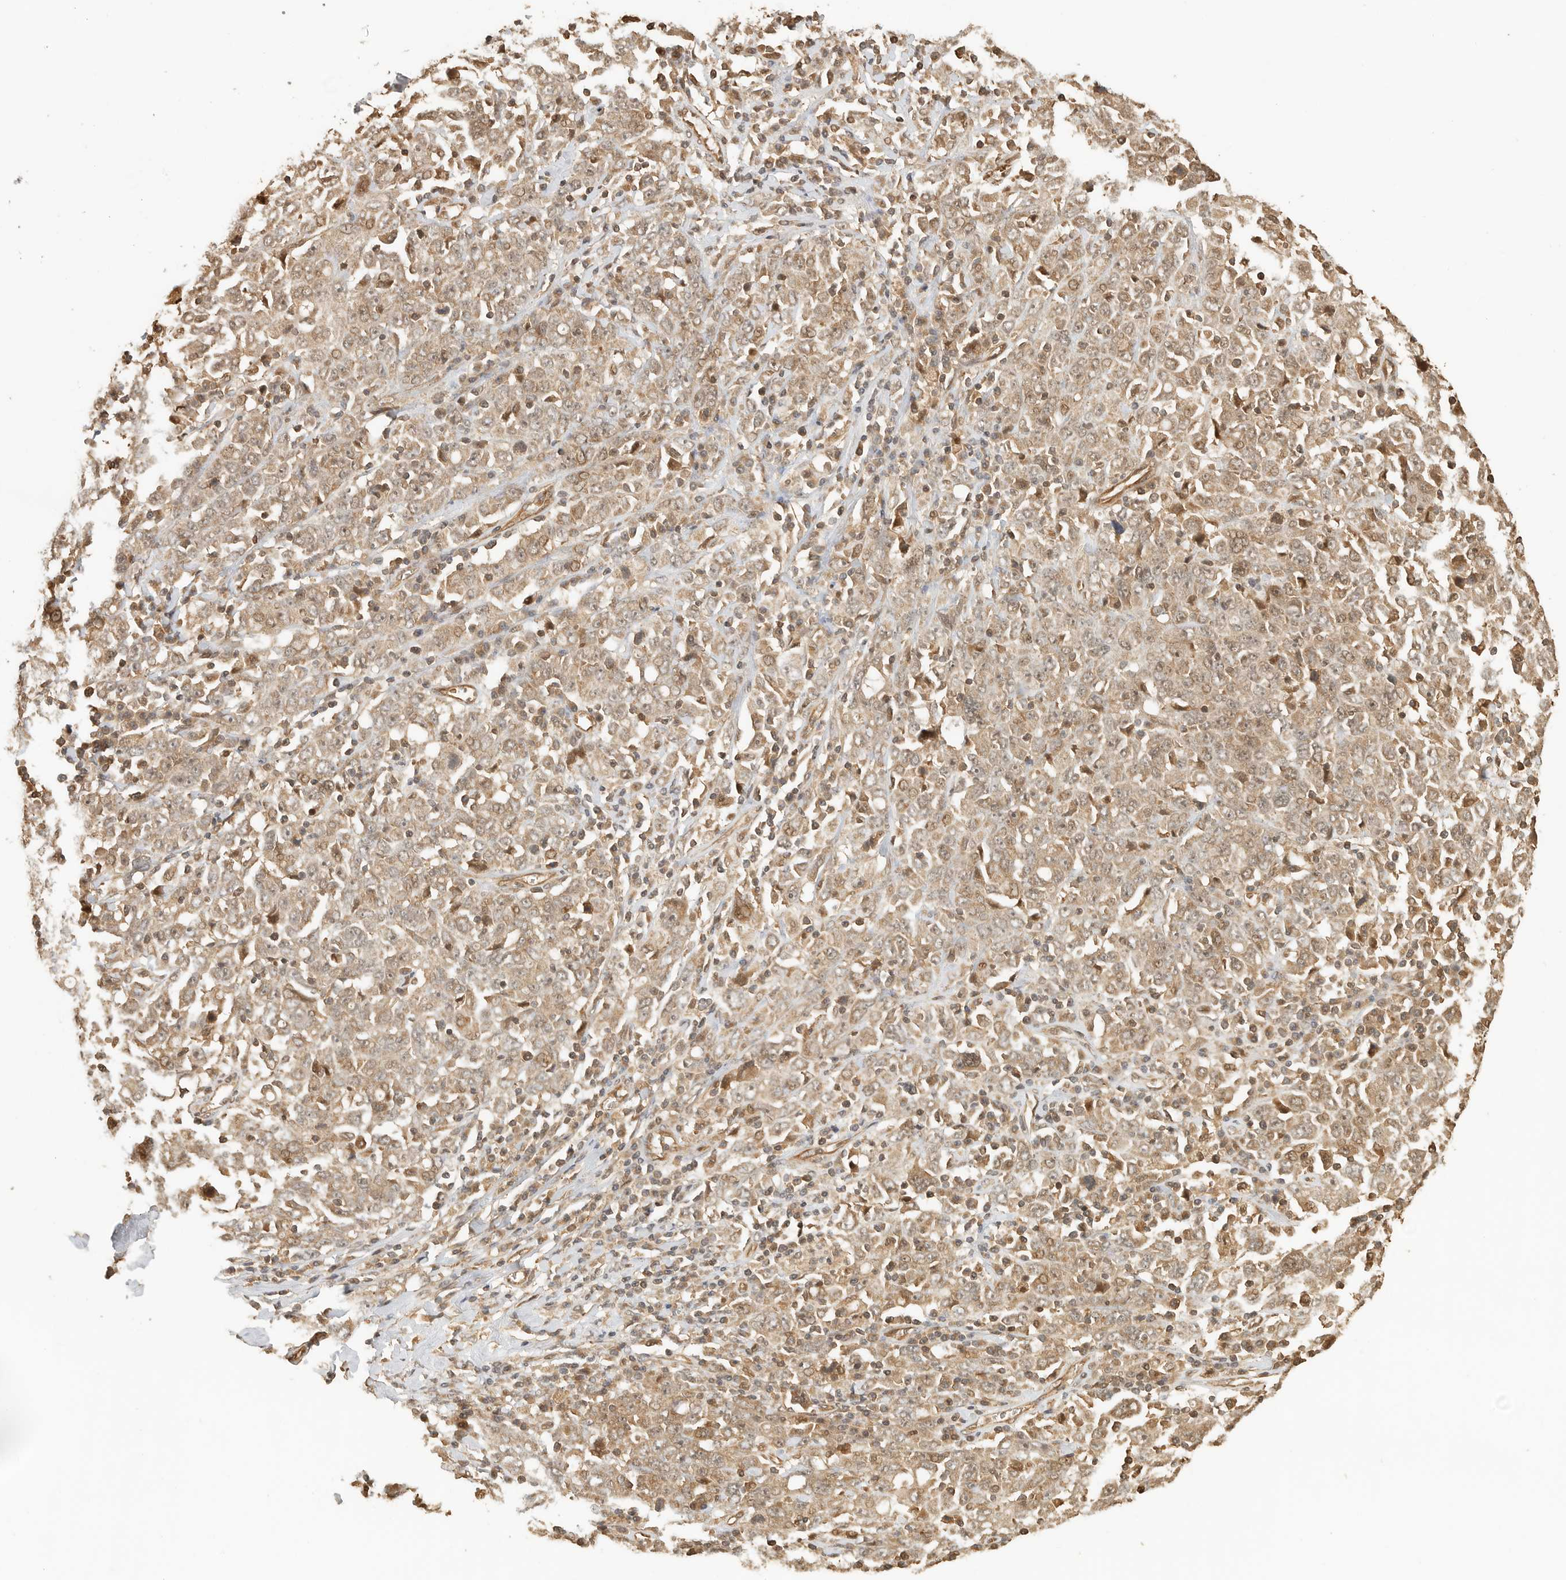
{"staining": {"intensity": "moderate", "quantity": ">75%", "location": "cytoplasmic/membranous"}, "tissue": "ovarian cancer", "cell_type": "Tumor cells", "image_type": "cancer", "snomed": [{"axis": "morphology", "description": "Carcinoma, endometroid"}, {"axis": "topography", "description": "Ovary"}], "caption": "A high-resolution photomicrograph shows IHC staining of ovarian cancer (endometroid carcinoma), which shows moderate cytoplasmic/membranous staining in approximately >75% of tumor cells. Nuclei are stained in blue.", "gene": "OTUD6B", "patient": {"sex": "female", "age": 62}}